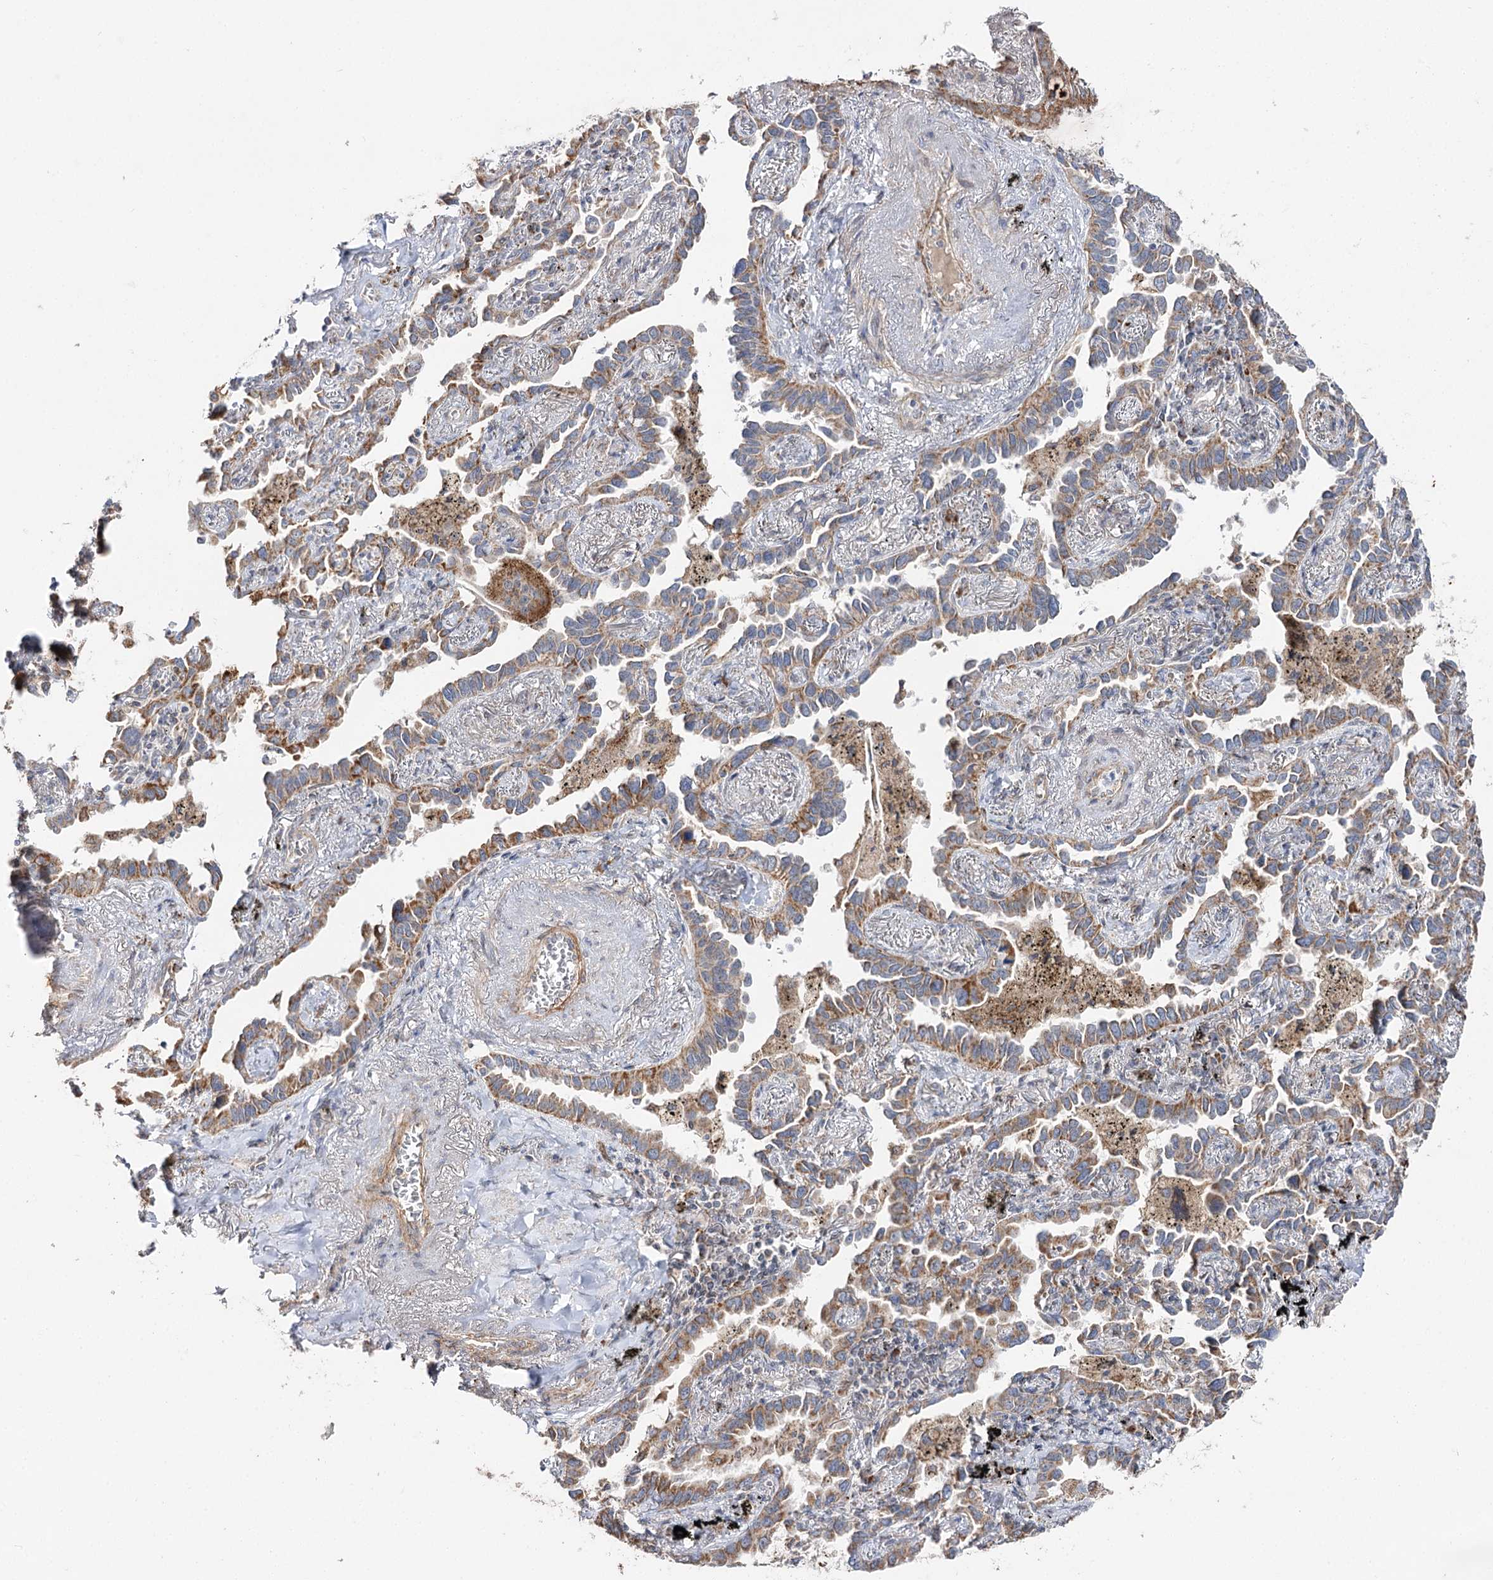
{"staining": {"intensity": "moderate", "quantity": ">75%", "location": "cytoplasmic/membranous"}, "tissue": "lung cancer", "cell_type": "Tumor cells", "image_type": "cancer", "snomed": [{"axis": "morphology", "description": "Adenocarcinoma, NOS"}, {"axis": "topography", "description": "Lung"}], "caption": "Tumor cells reveal moderate cytoplasmic/membranous staining in approximately >75% of cells in lung cancer (adenocarcinoma). Using DAB (brown) and hematoxylin (blue) stains, captured at high magnification using brightfield microscopy.", "gene": "CBR4", "patient": {"sex": "male", "age": 67}}